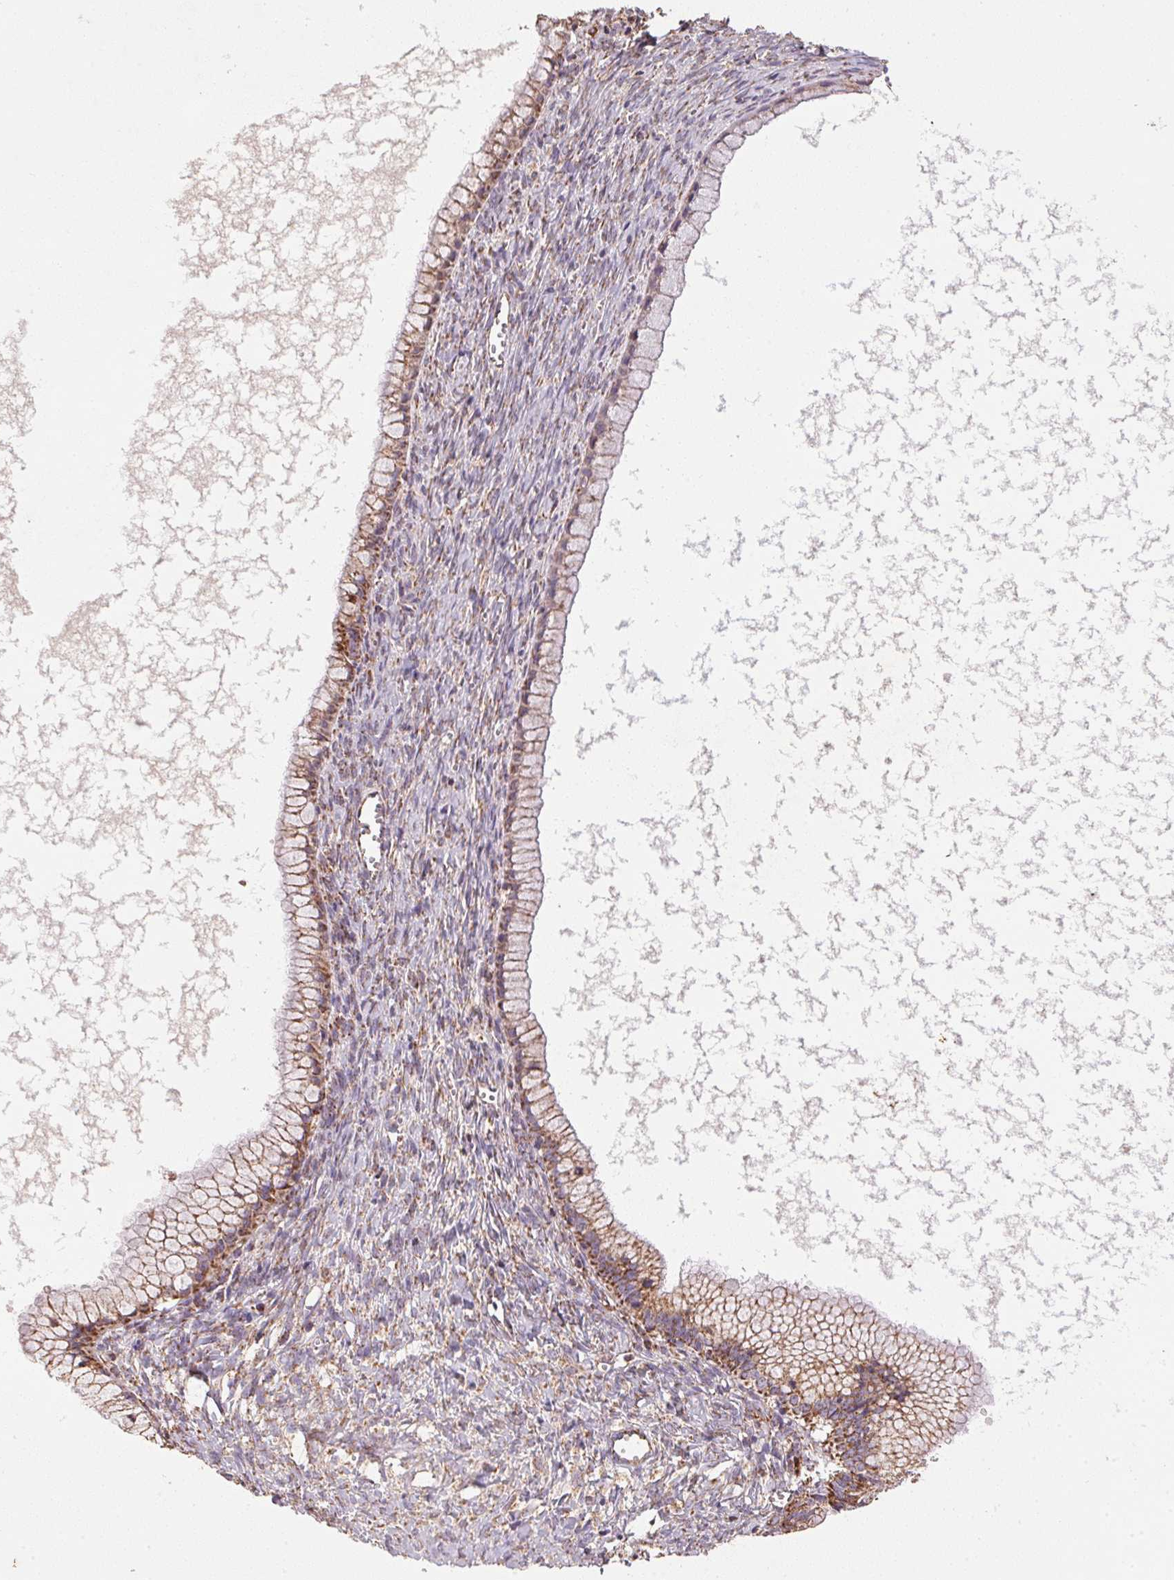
{"staining": {"intensity": "weak", "quantity": ">75%", "location": "cytoplasmic/membranous"}, "tissue": "ovarian cancer", "cell_type": "Tumor cells", "image_type": "cancer", "snomed": [{"axis": "morphology", "description": "Cystadenocarcinoma, mucinous, NOS"}, {"axis": "topography", "description": "Ovary"}], "caption": "Ovarian cancer (mucinous cystadenocarcinoma) stained with a brown dye exhibits weak cytoplasmic/membranous positive staining in about >75% of tumor cells.", "gene": "NDUFS2", "patient": {"sex": "female", "age": 41}}